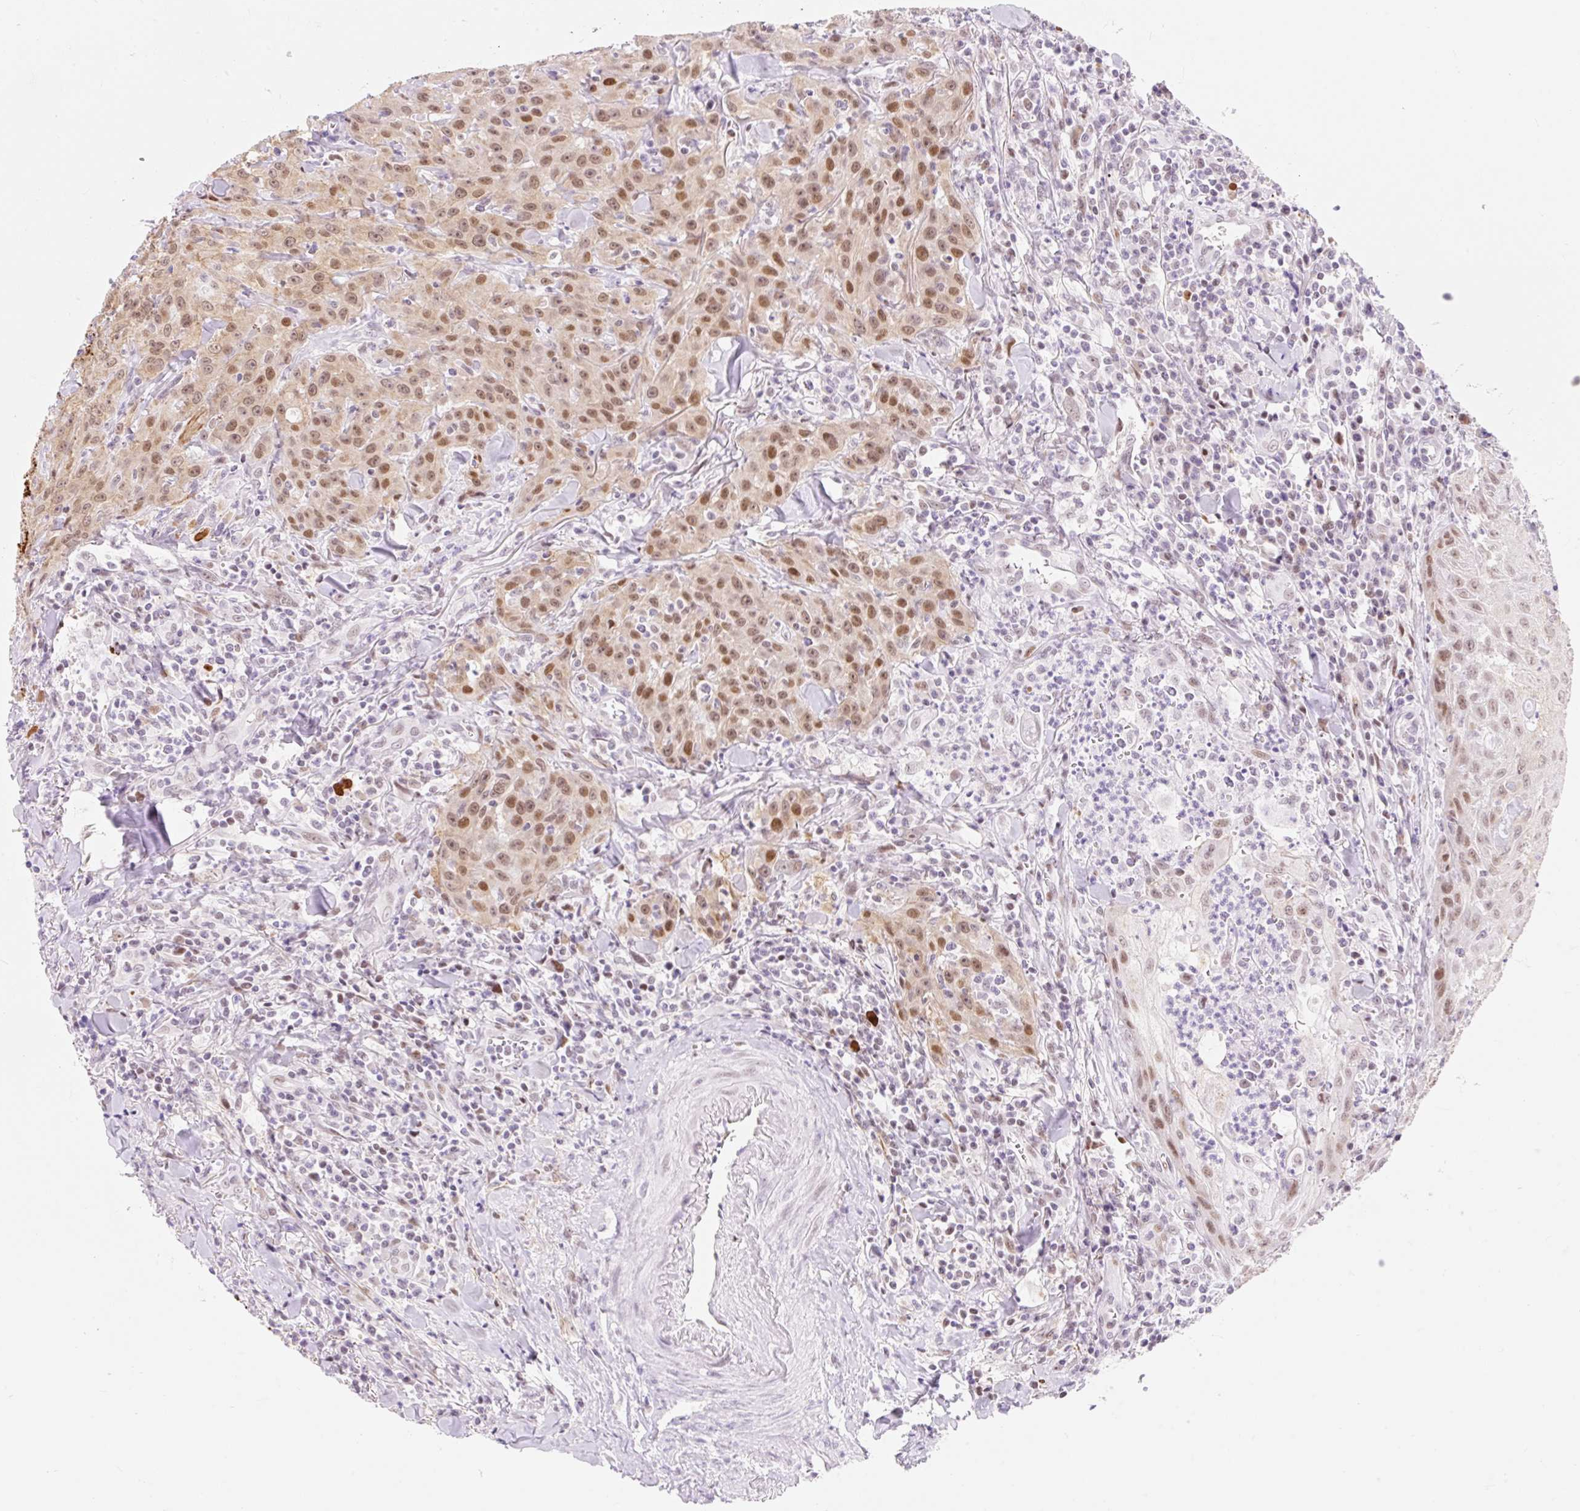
{"staining": {"intensity": "moderate", "quantity": ">75%", "location": "nuclear"}, "tissue": "head and neck cancer", "cell_type": "Tumor cells", "image_type": "cancer", "snomed": [{"axis": "morphology", "description": "Normal tissue, NOS"}, {"axis": "morphology", "description": "Squamous cell carcinoma, NOS"}, {"axis": "topography", "description": "Oral tissue"}, {"axis": "topography", "description": "Head-Neck"}], "caption": "Head and neck cancer (squamous cell carcinoma) stained with a brown dye demonstrates moderate nuclear positive positivity in about >75% of tumor cells.", "gene": "H2BW1", "patient": {"sex": "female", "age": 70}}